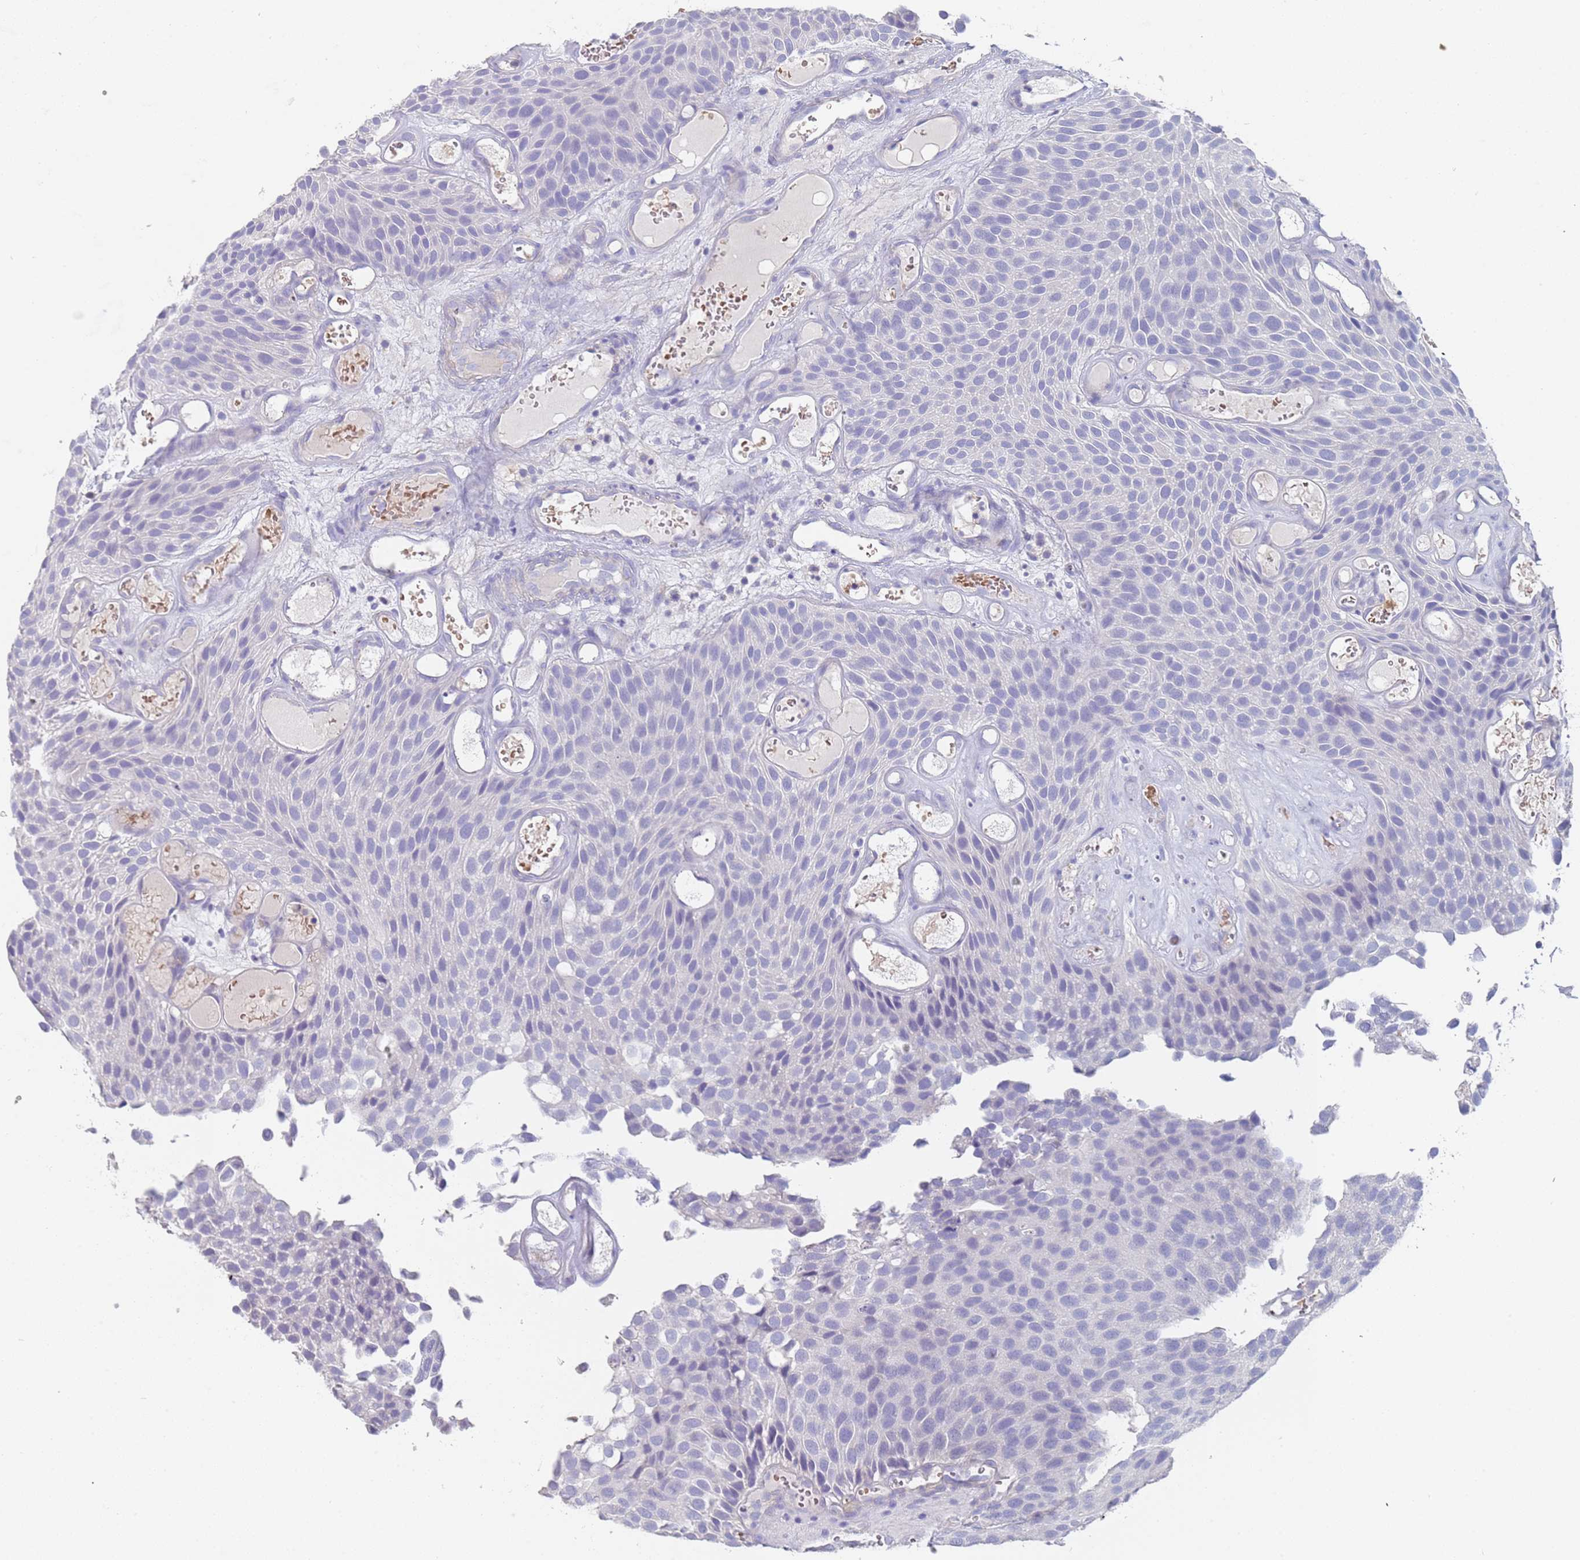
{"staining": {"intensity": "negative", "quantity": "none", "location": "none"}, "tissue": "urothelial cancer", "cell_type": "Tumor cells", "image_type": "cancer", "snomed": [{"axis": "morphology", "description": "Urothelial carcinoma, Low grade"}, {"axis": "topography", "description": "Urinary bladder"}], "caption": "The micrograph reveals no staining of tumor cells in urothelial carcinoma (low-grade). The staining was performed using DAB to visualize the protein expression in brown, while the nuclei were stained in blue with hematoxylin (Magnification: 20x).", "gene": "KBTBD3", "patient": {"sex": "male", "age": 89}}